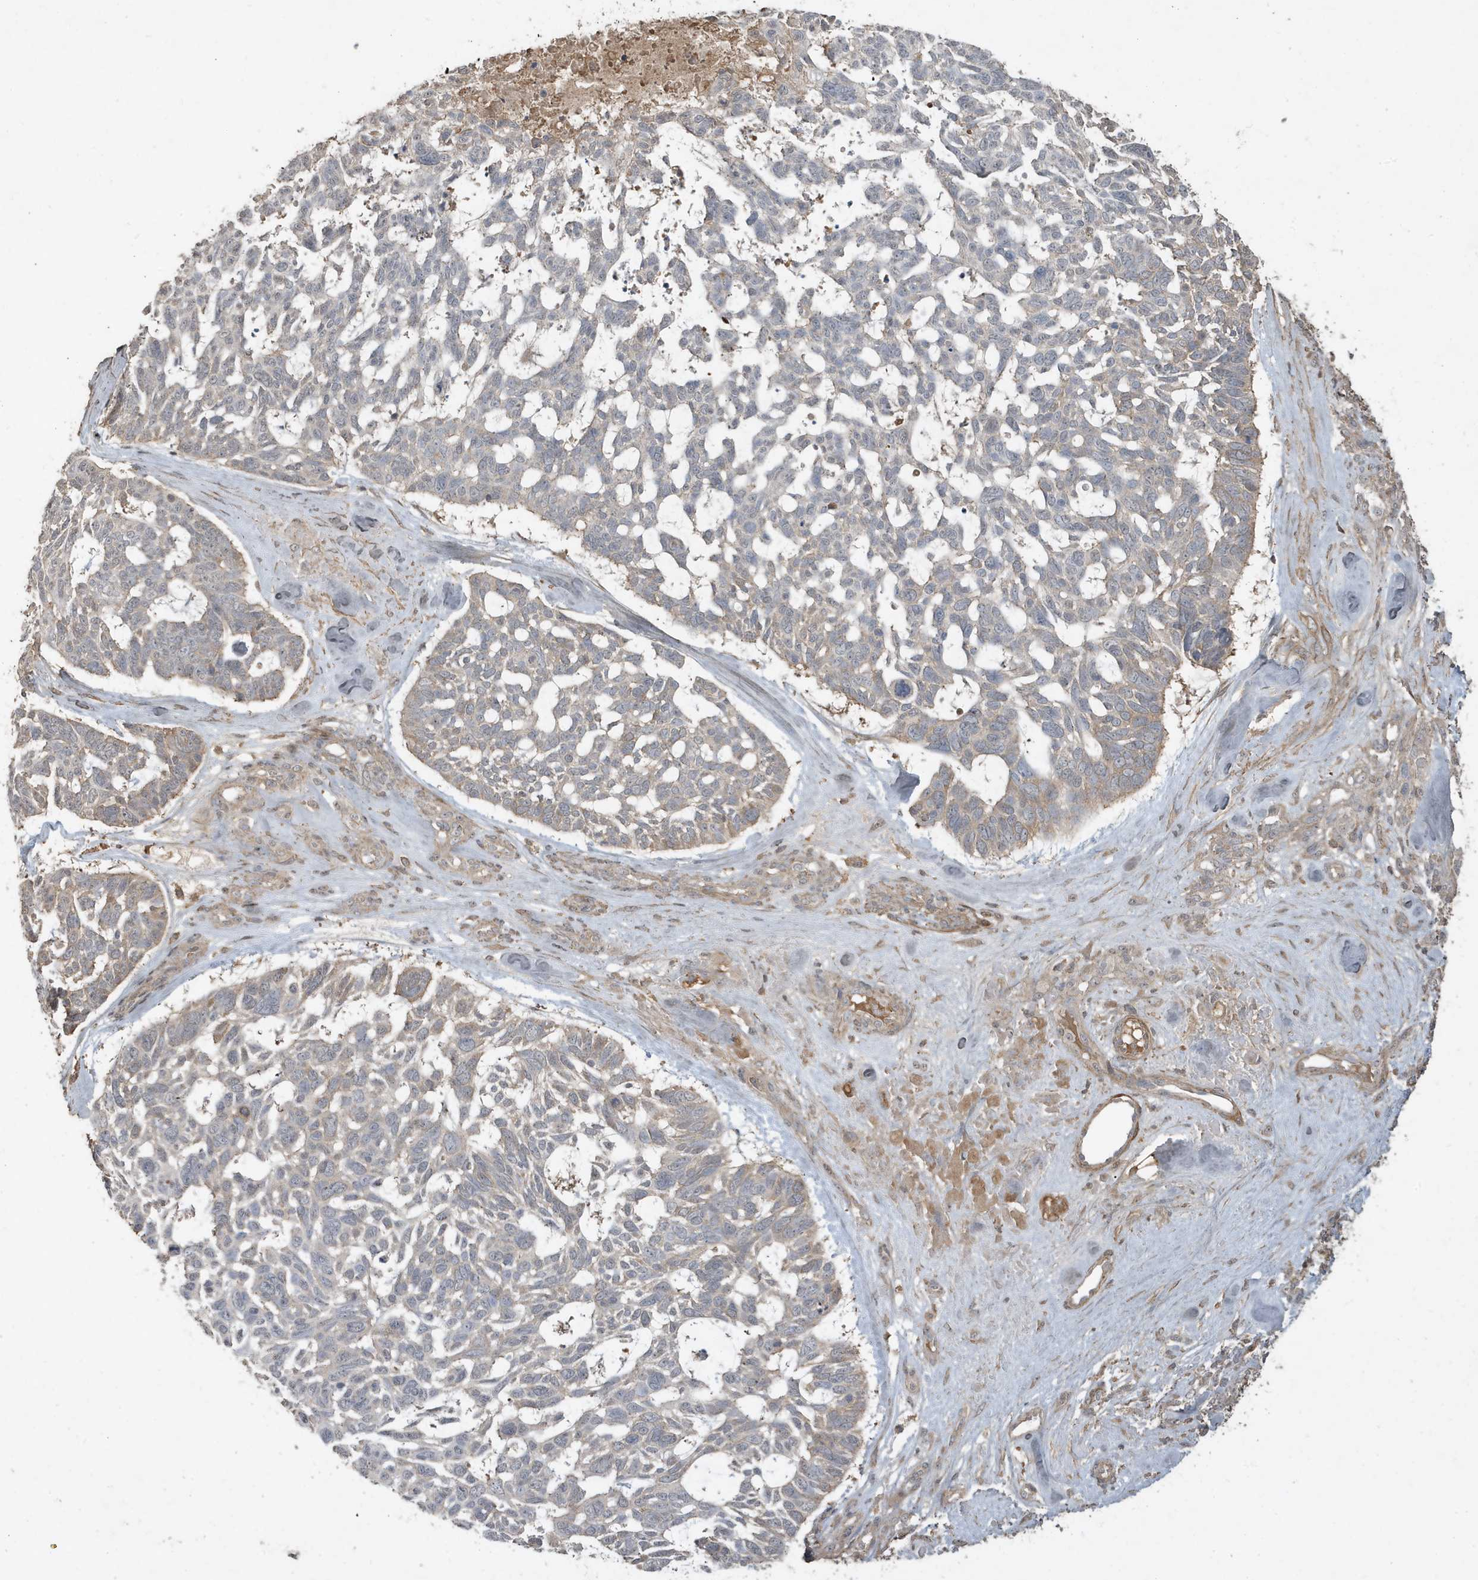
{"staining": {"intensity": "negative", "quantity": "none", "location": "none"}, "tissue": "skin cancer", "cell_type": "Tumor cells", "image_type": "cancer", "snomed": [{"axis": "morphology", "description": "Basal cell carcinoma"}, {"axis": "topography", "description": "Skin"}], "caption": "Micrograph shows no significant protein positivity in tumor cells of skin basal cell carcinoma.", "gene": "PRRT3", "patient": {"sex": "male", "age": 88}}